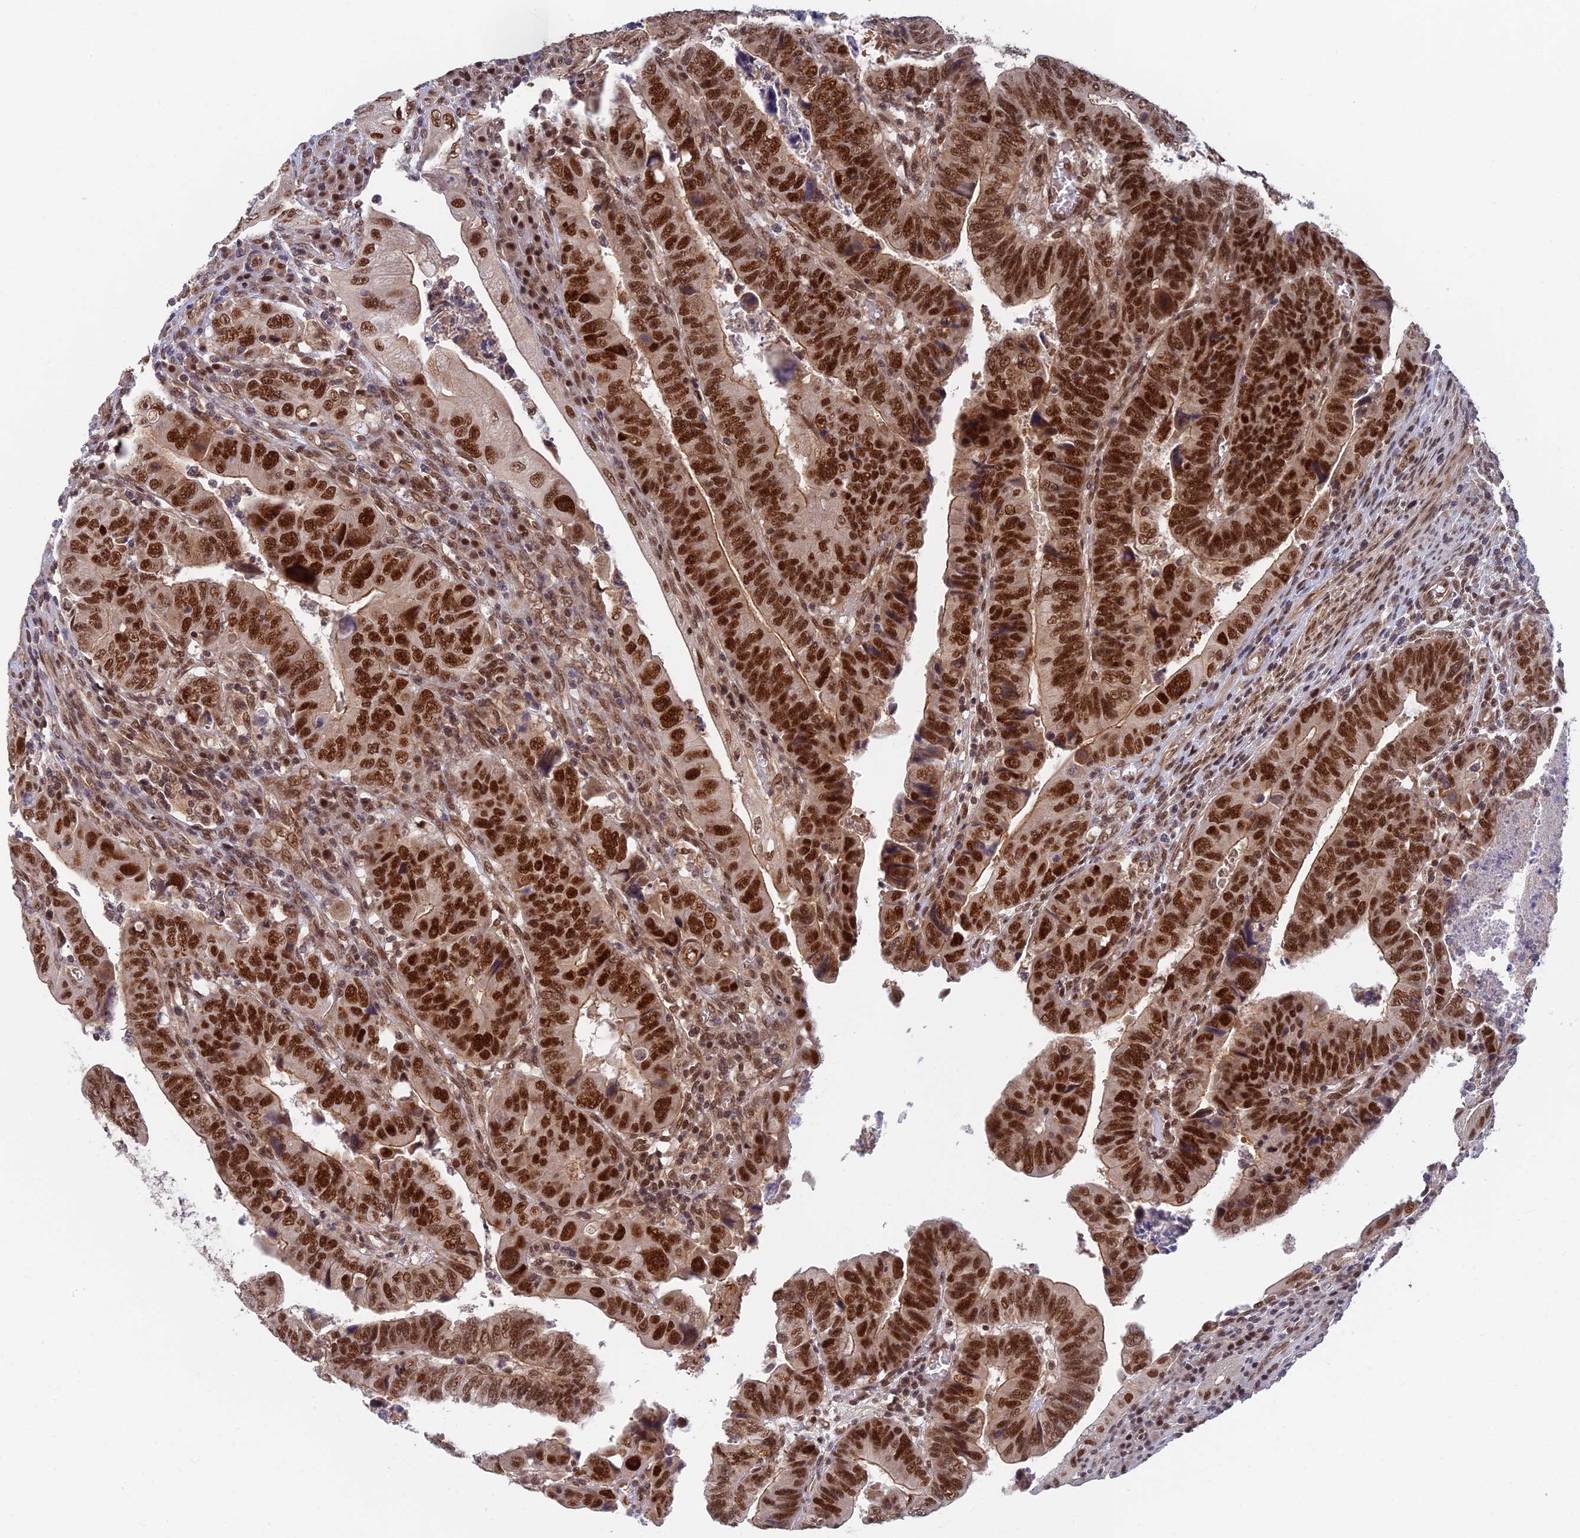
{"staining": {"intensity": "strong", "quantity": ">75%", "location": "cytoplasmic/membranous,nuclear"}, "tissue": "colorectal cancer", "cell_type": "Tumor cells", "image_type": "cancer", "snomed": [{"axis": "morphology", "description": "Normal tissue, NOS"}, {"axis": "morphology", "description": "Adenocarcinoma, NOS"}, {"axis": "topography", "description": "Rectum"}], "caption": "A brown stain shows strong cytoplasmic/membranous and nuclear positivity of a protein in colorectal cancer tumor cells.", "gene": "TCEA2", "patient": {"sex": "female", "age": 65}}